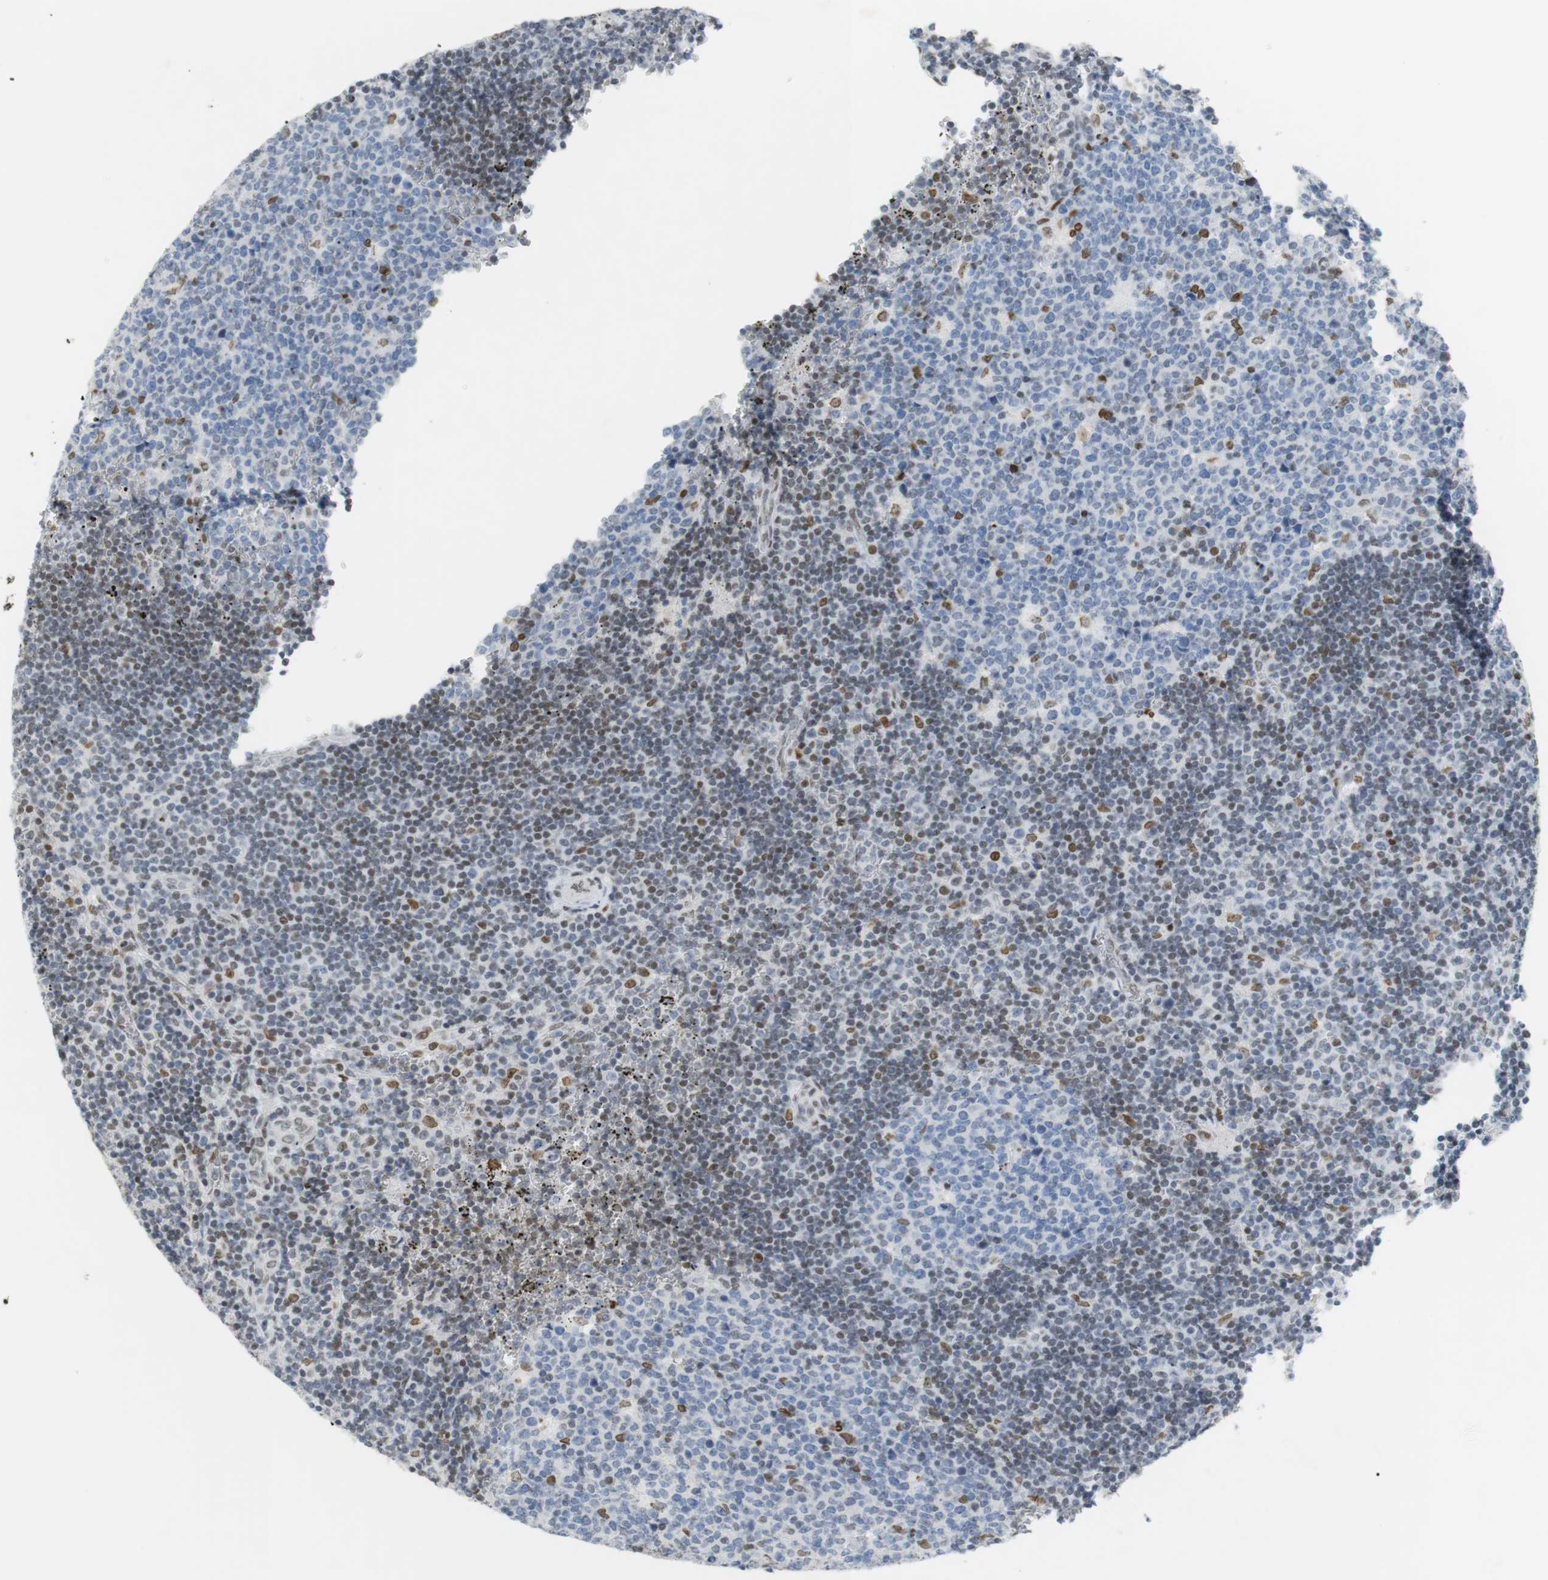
{"staining": {"intensity": "strong", "quantity": "<25%", "location": "nuclear"}, "tissue": "lymph node", "cell_type": "Germinal center cells", "image_type": "normal", "snomed": [{"axis": "morphology", "description": "Normal tissue, NOS"}, {"axis": "topography", "description": "Lymph node"}, {"axis": "topography", "description": "Salivary gland"}], "caption": "Human lymph node stained for a protein (brown) reveals strong nuclear positive expression in approximately <25% of germinal center cells.", "gene": "BMI1", "patient": {"sex": "male", "age": 8}}